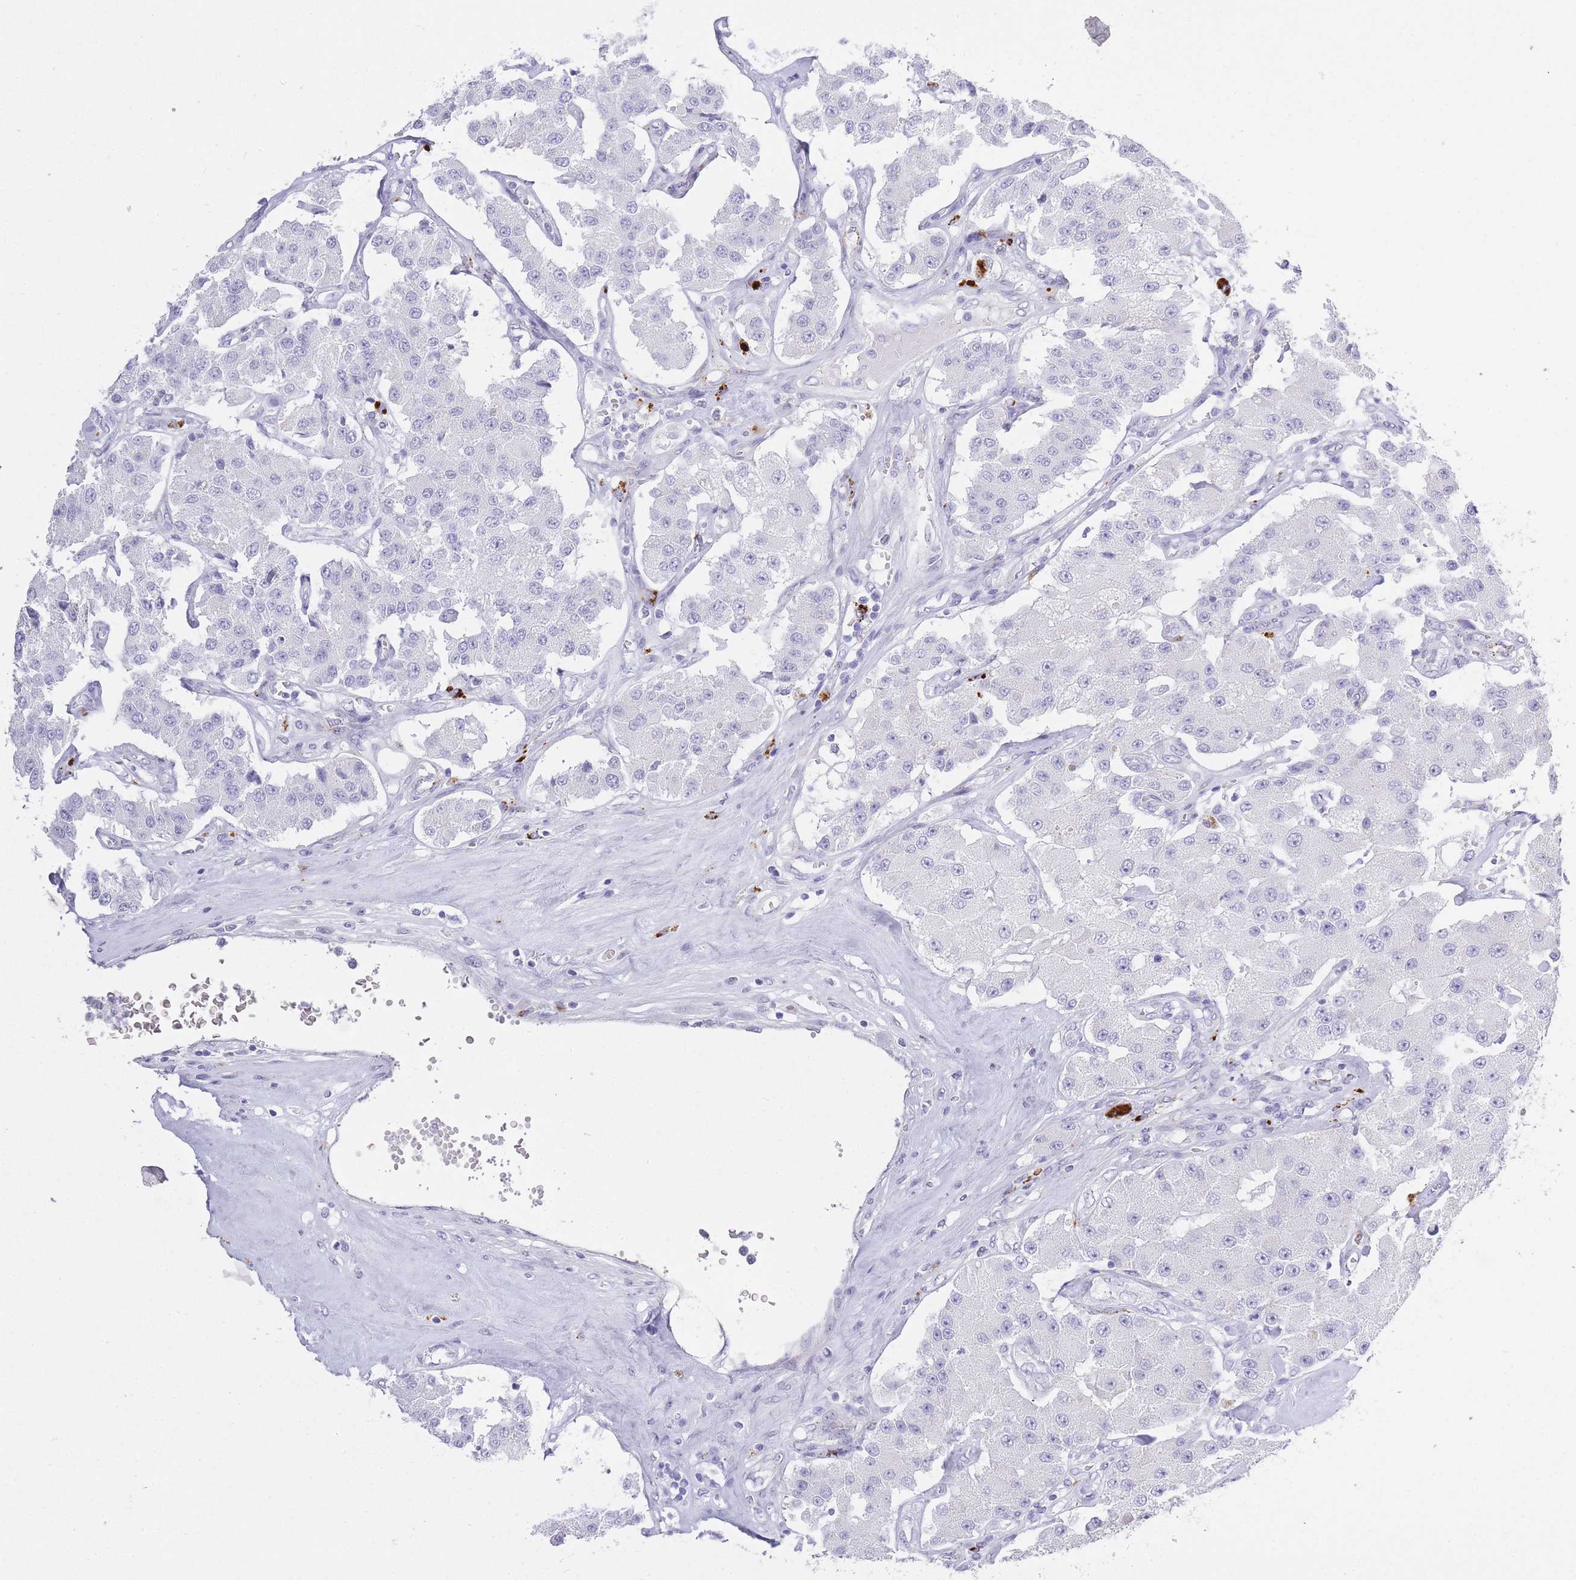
{"staining": {"intensity": "negative", "quantity": "none", "location": "none"}, "tissue": "carcinoid", "cell_type": "Tumor cells", "image_type": "cancer", "snomed": [{"axis": "morphology", "description": "Carcinoid, malignant, NOS"}, {"axis": "topography", "description": "Pancreas"}], "caption": "A photomicrograph of carcinoid stained for a protein displays no brown staining in tumor cells.", "gene": "RHO", "patient": {"sex": "male", "age": 41}}